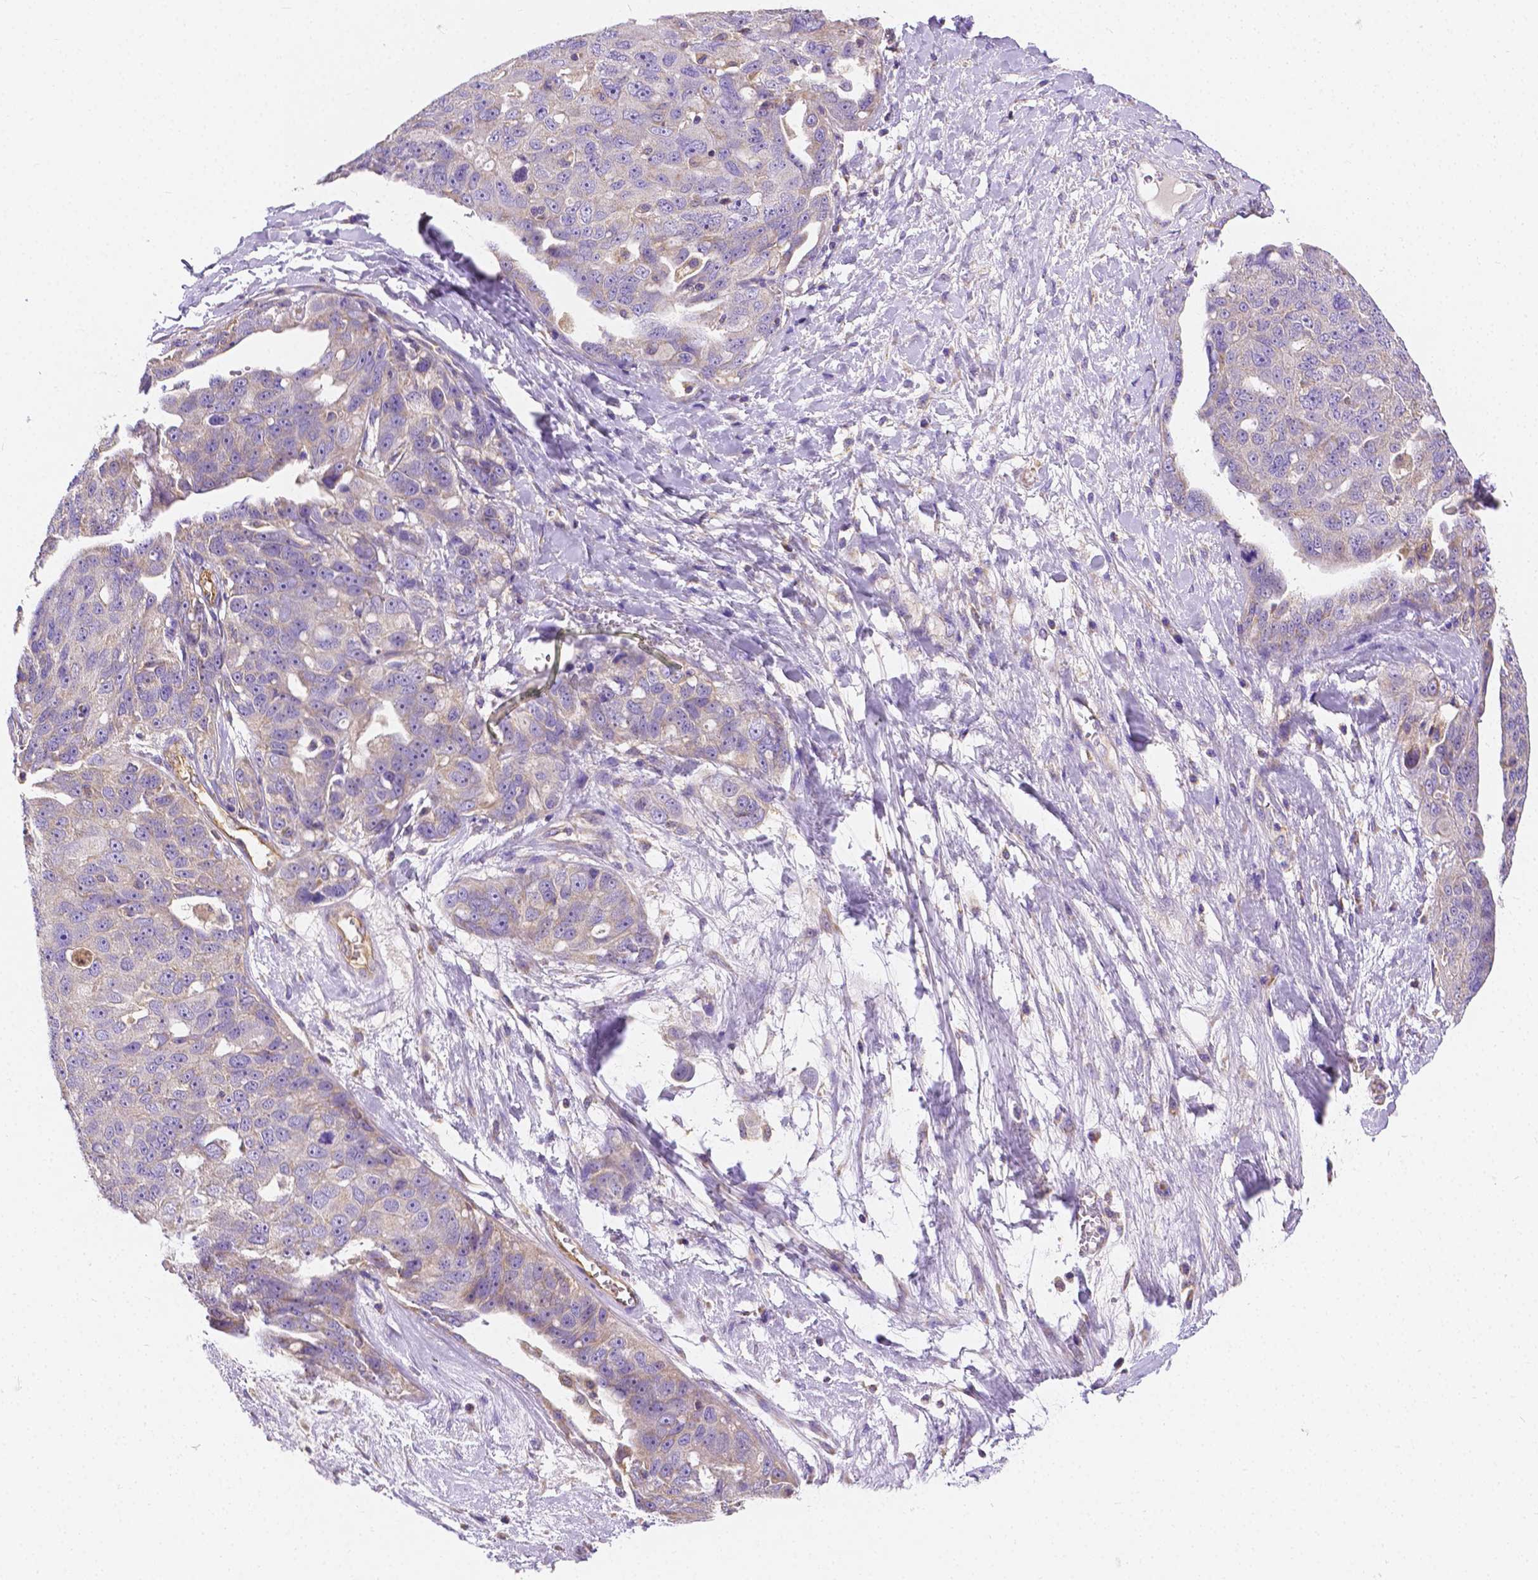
{"staining": {"intensity": "negative", "quantity": "none", "location": "none"}, "tissue": "ovarian cancer", "cell_type": "Tumor cells", "image_type": "cancer", "snomed": [{"axis": "morphology", "description": "Carcinoma, endometroid"}, {"axis": "topography", "description": "Ovary"}], "caption": "Immunohistochemistry image of neoplastic tissue: human ovarian cancer (endometroid carcinoma) stained with DAB shows no significant protein staining in tumor cells.", "gene": "RAB20", "patient": {"sex": "female", "age": 70}}